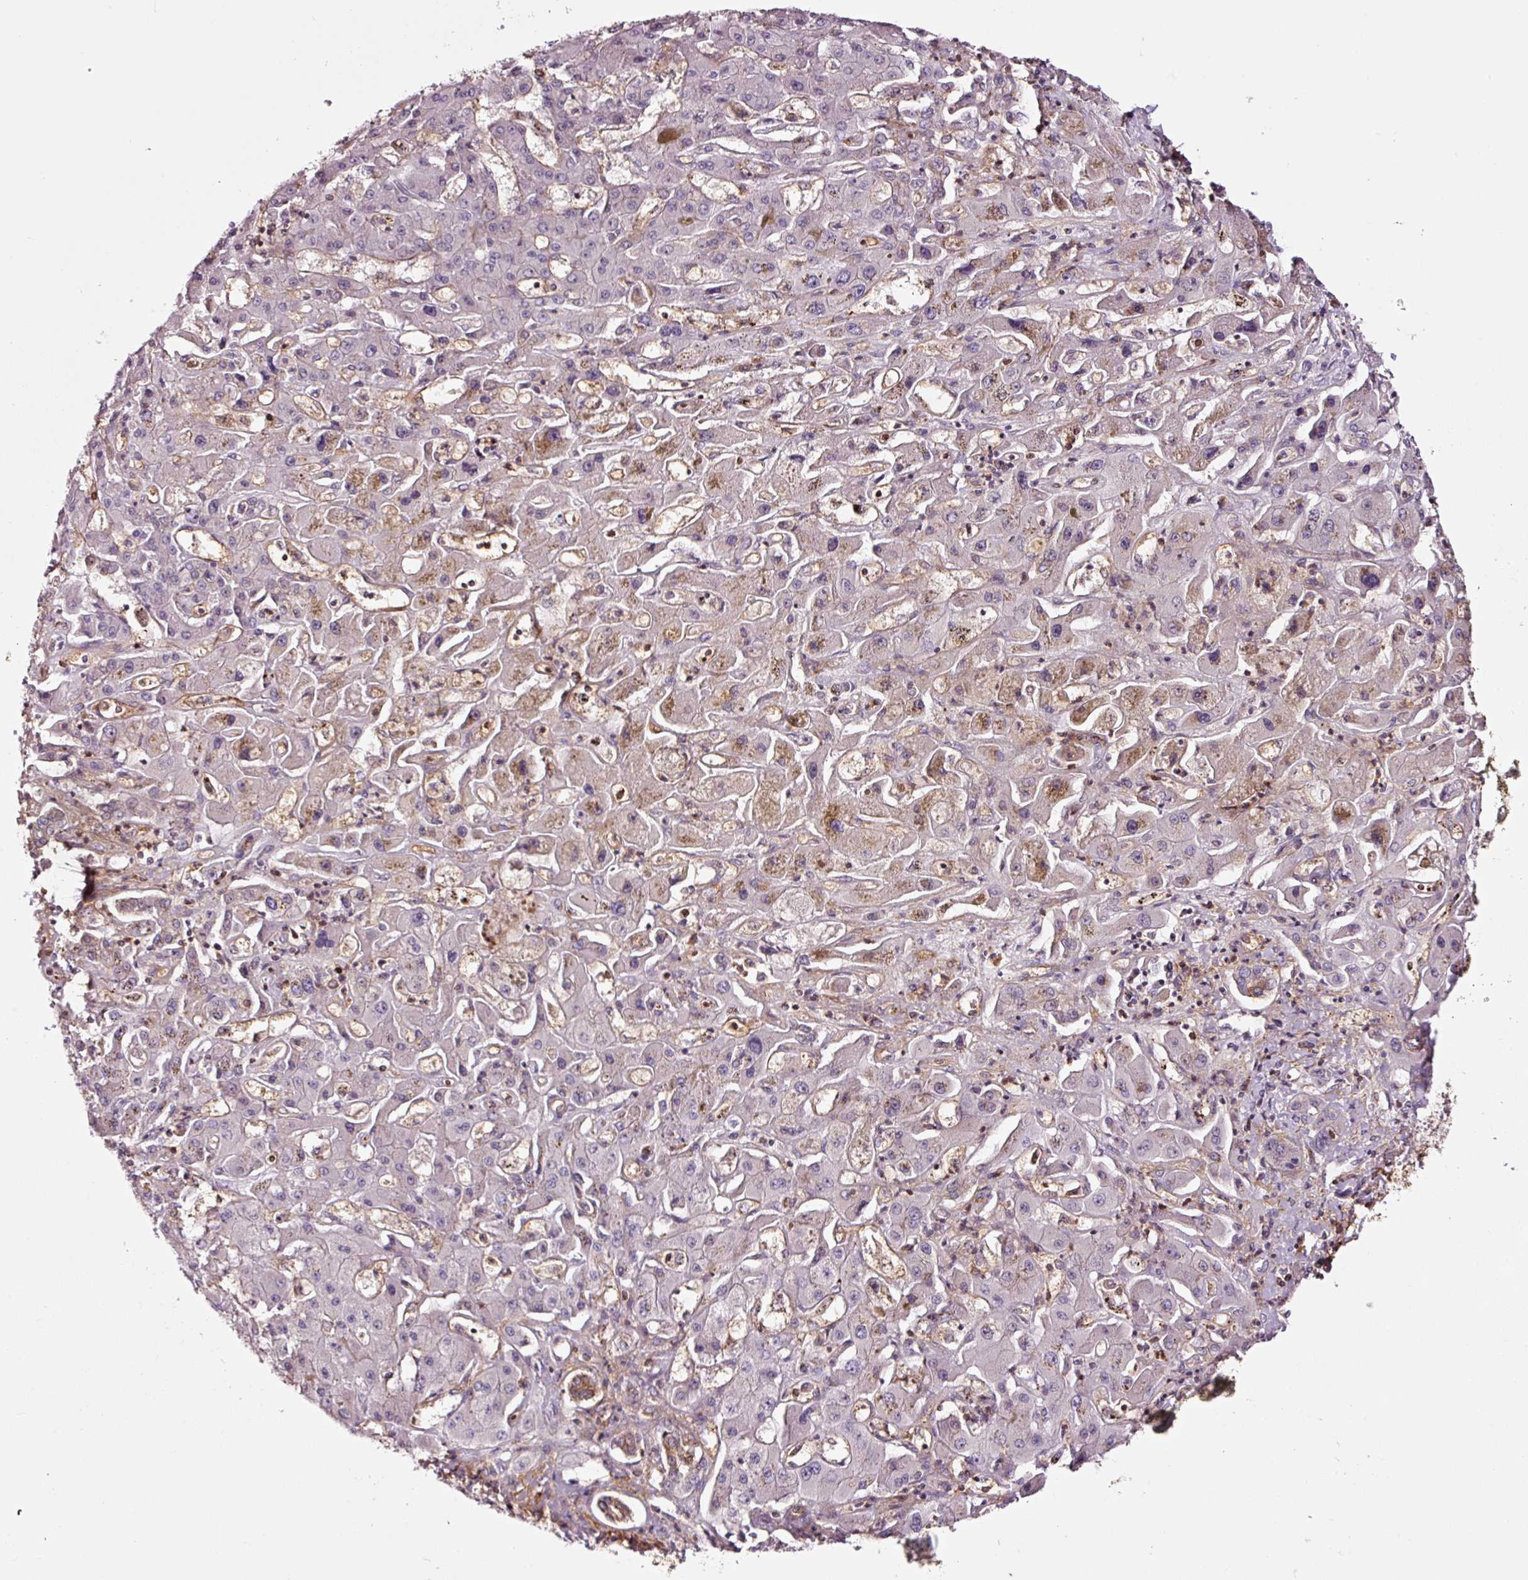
{"staining": {"intensity": "moderate", "quantity": "25%-75%", "location": "cytoplasmic/membranous"}, "tissue": "liver cancer", "cell_type": "Tumor cells", "image_type": "cancer", "snomed": [{"axis": "morphology", "description": "Cholangiocarcinoma"}, {"axis": "topography", "description": "Liver"}], "caption": "Moderate cytoplasmic/membranous protein expression is seen in about 25%-75% of tumor cells in liver cancer.", "gene": "ADD3", "patient": {"sex": "male", "age": 67}}